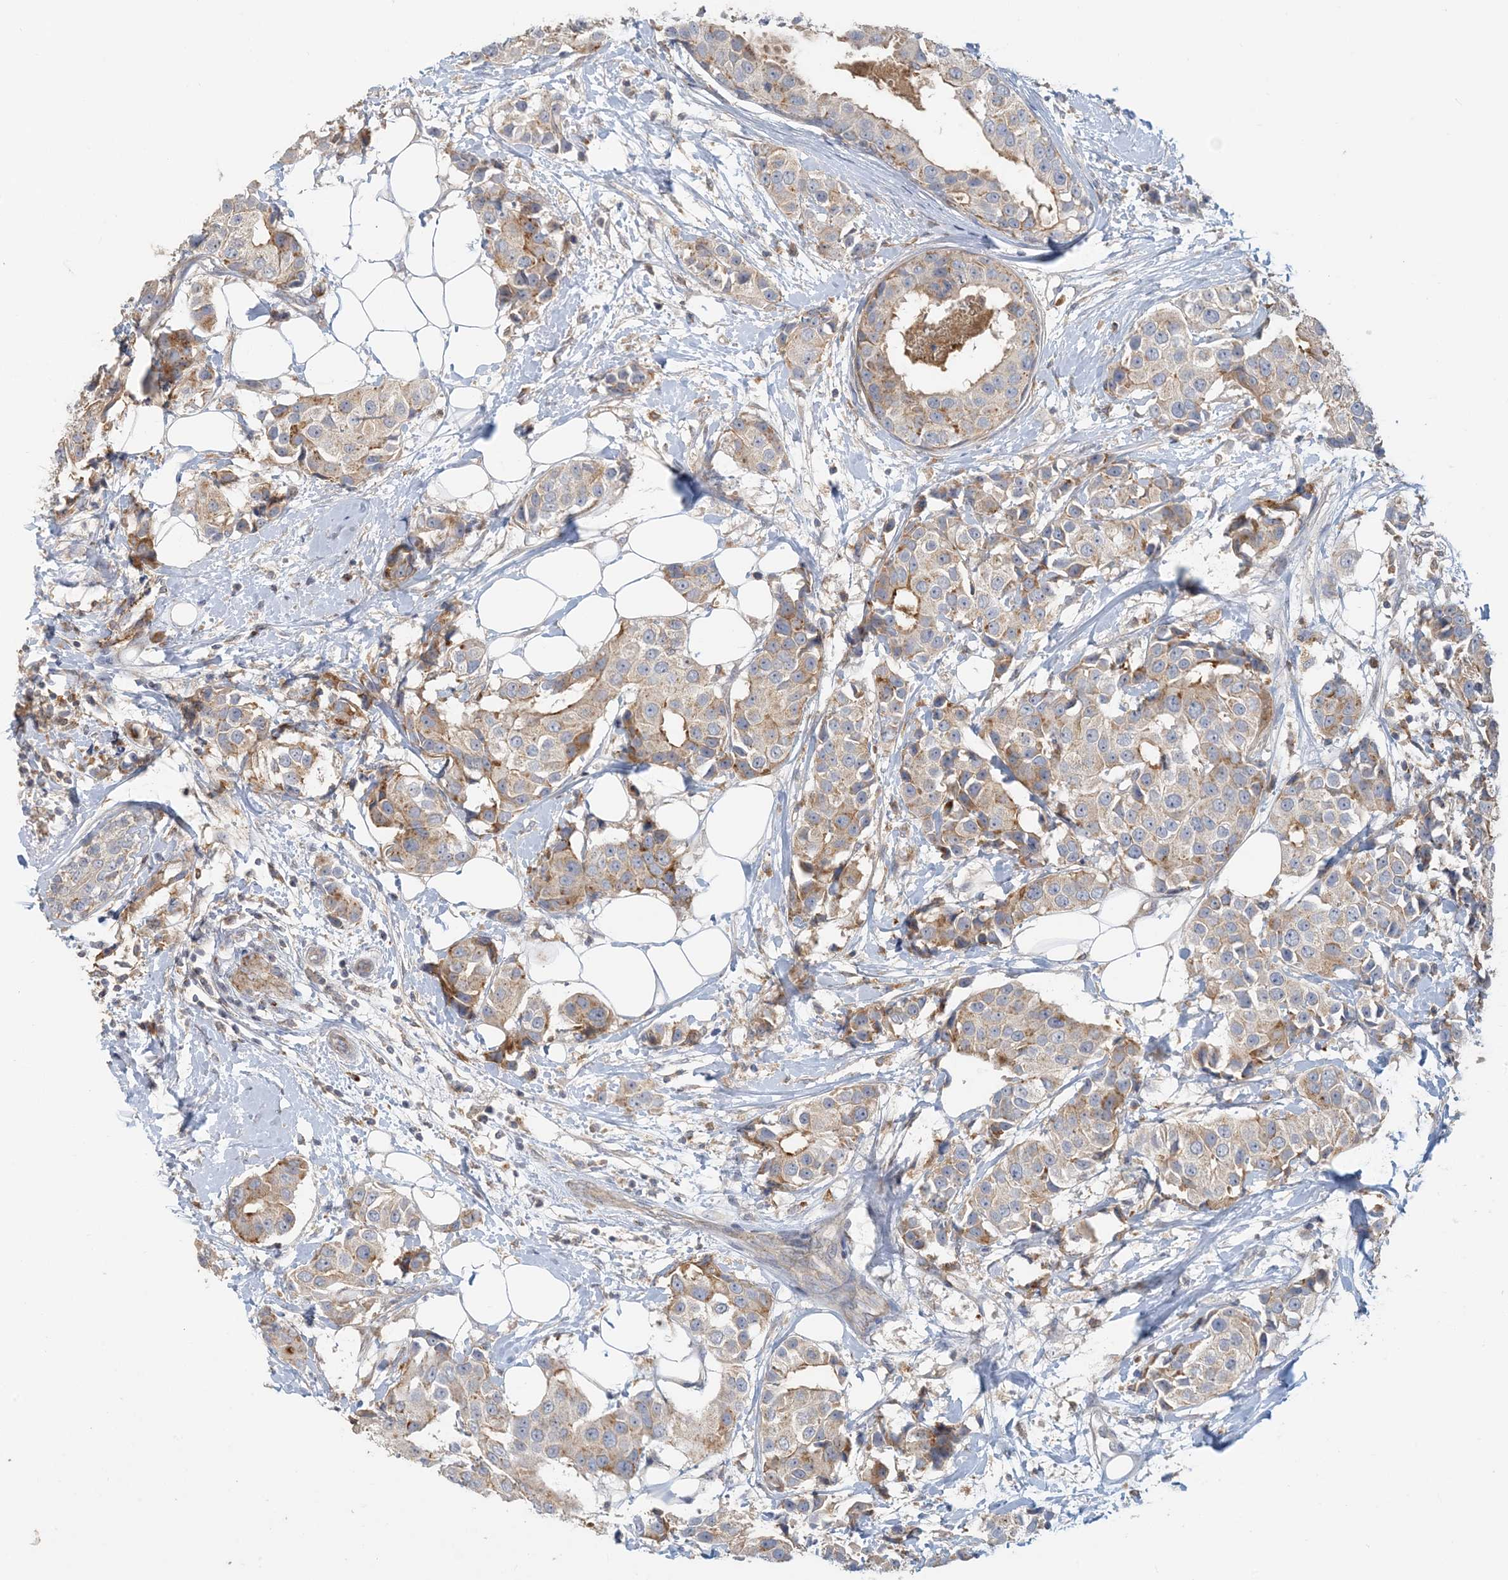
{"staining": {"intensity": "weak", "quantity": "25%-75%", "location": "cytoplasmic/membranous"}, "tissue": "breast cancer", "cell_type": "Tumor cells", "image_type": "cancer", "snomed": [{"axis": "morphology", "description": "Normal tissue, NOS"}, {"axis": "morphology", "description": "Duct carcinoma"}, {"axis": "topography", "description": "Breast"}], "caption": "Breast invasive ductal carcinoma tissue displays weak cytoplasmic/membranous expression in about 25%-75% of tumor cells", "gene": "SPPL2A", "patient": {"sex": "female", "age": 39}}